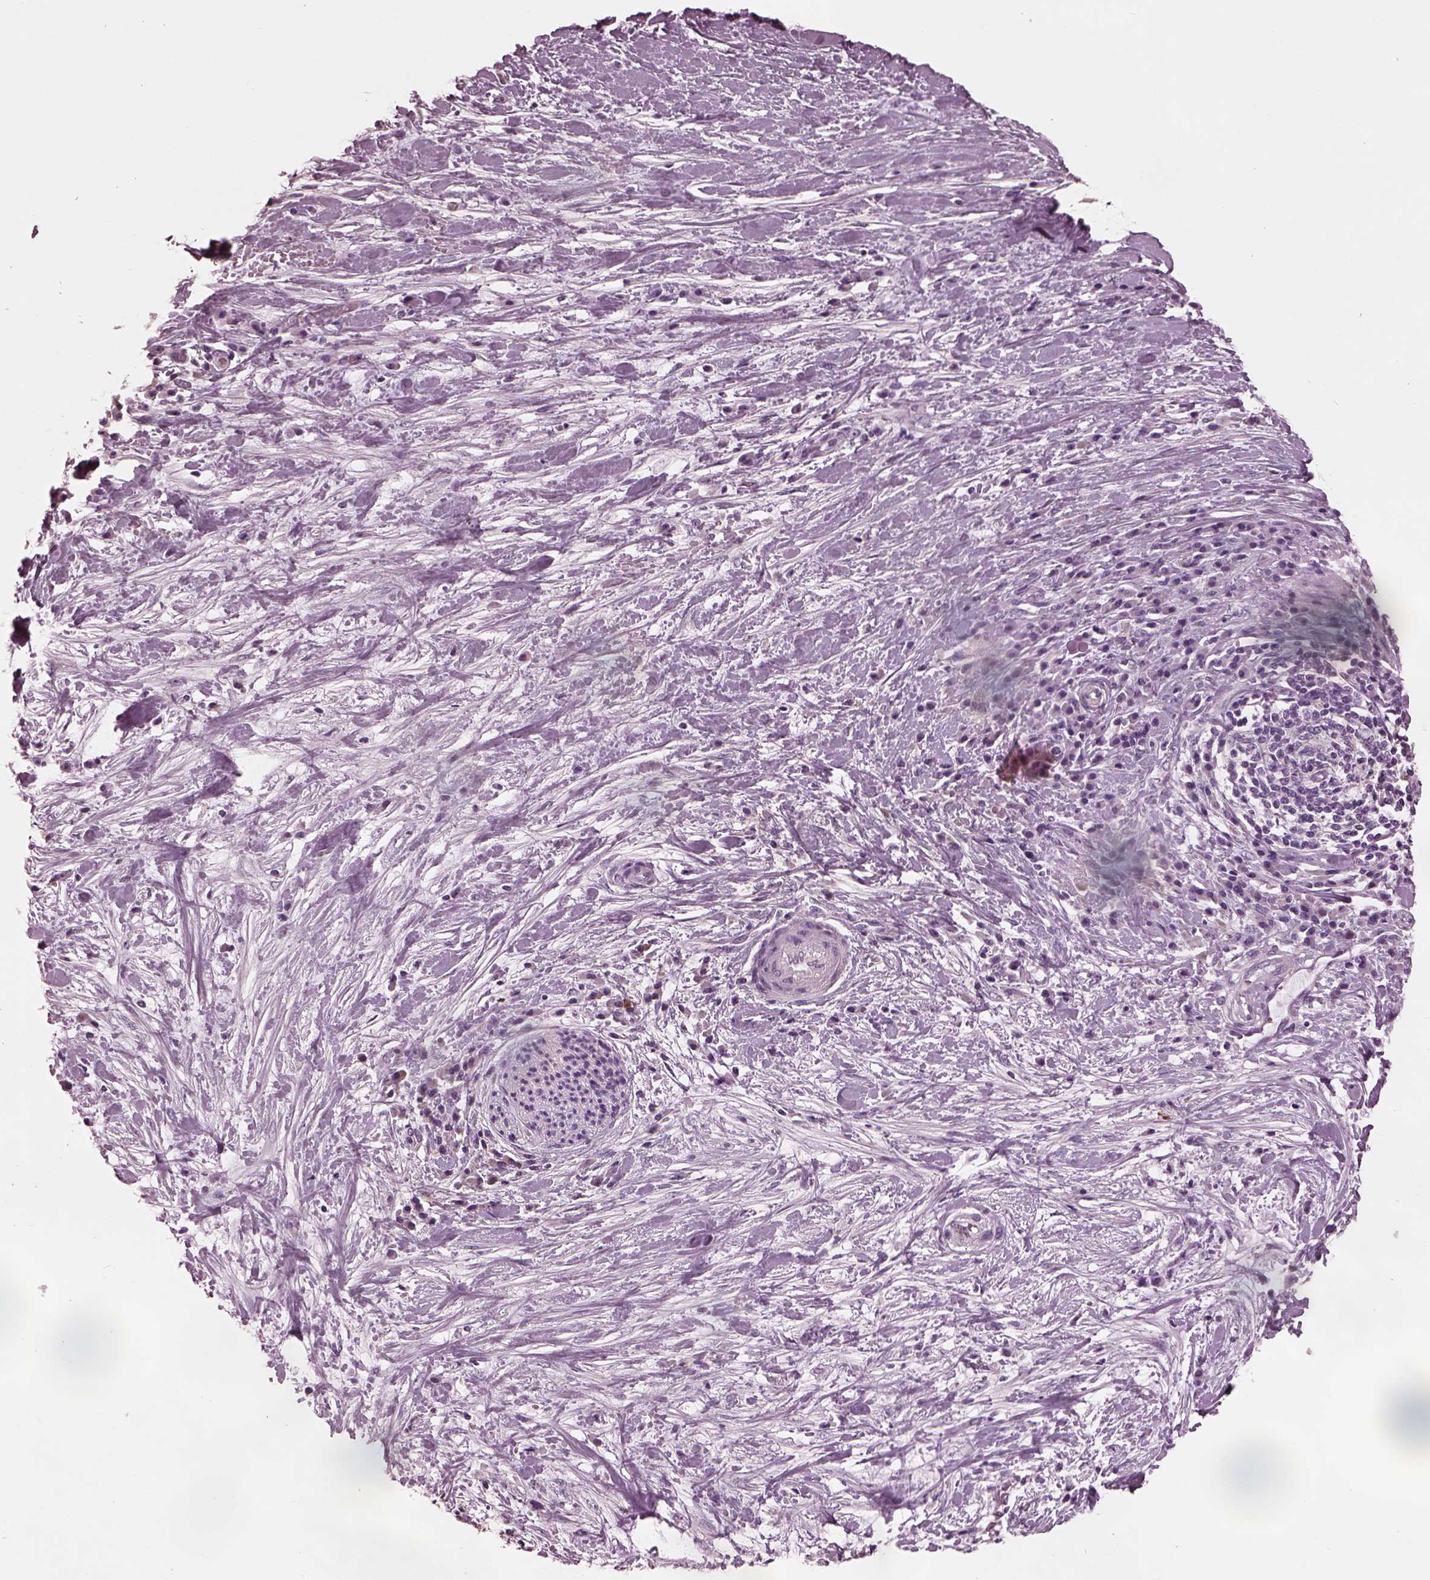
{"staining": {"intensity": "negative", "quantity": "none", "location": "none"}, "tissue": "liver cancer", "cell_type": "Tumor cells", "image_type": "cancer", "snomed": [{"axis": "morphology", "description": "Cholangiocarcinoma"}, {"axis": "topography", "description": "Liver"}], "caption": "Immunohistochemistry (IHC) of liver cancer demonstrates no staining in tumor cells.", "gene": "SLC6A17", "patient": {"sex": "female", "age": 73}}